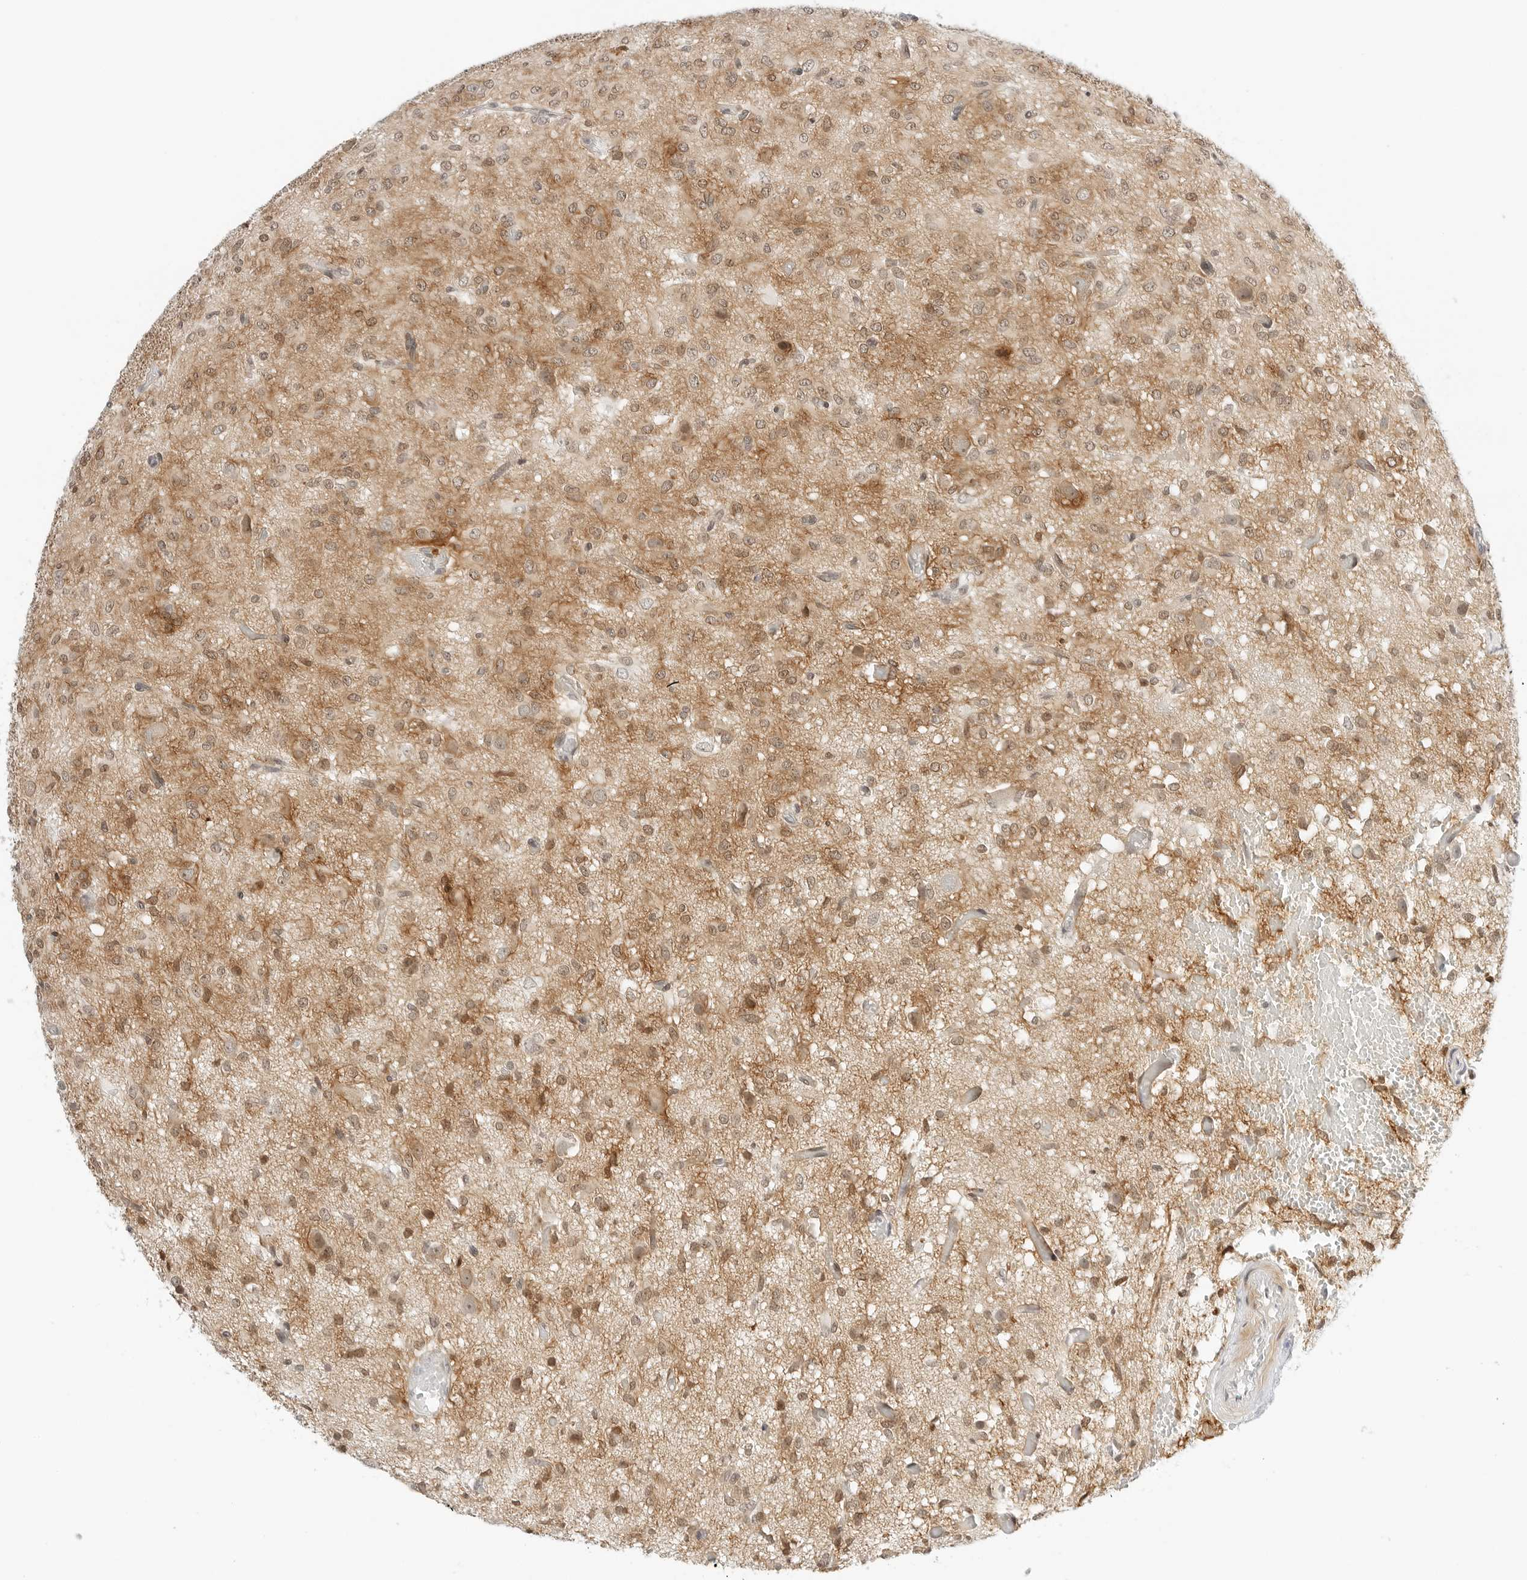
{"staining": {"intensity": "weak", "quantity": ">75%", "location": "nuclear"}, "tissue": "glioma", "cell_type": "Tumor cells", "image_type": "cancer", "snomed": [{"axis": "morphology", "description": "Glioma, malignant, High grade"}, {"axis": "topography", "description": "Brain"}], "caption": "Glioma was stained to show a protein in brown. There is low levels of weak nuclear expression in approximately >75% of tumor cells.", "gene": "NEO1", "patient": {"sex": "female", "age": 59}}